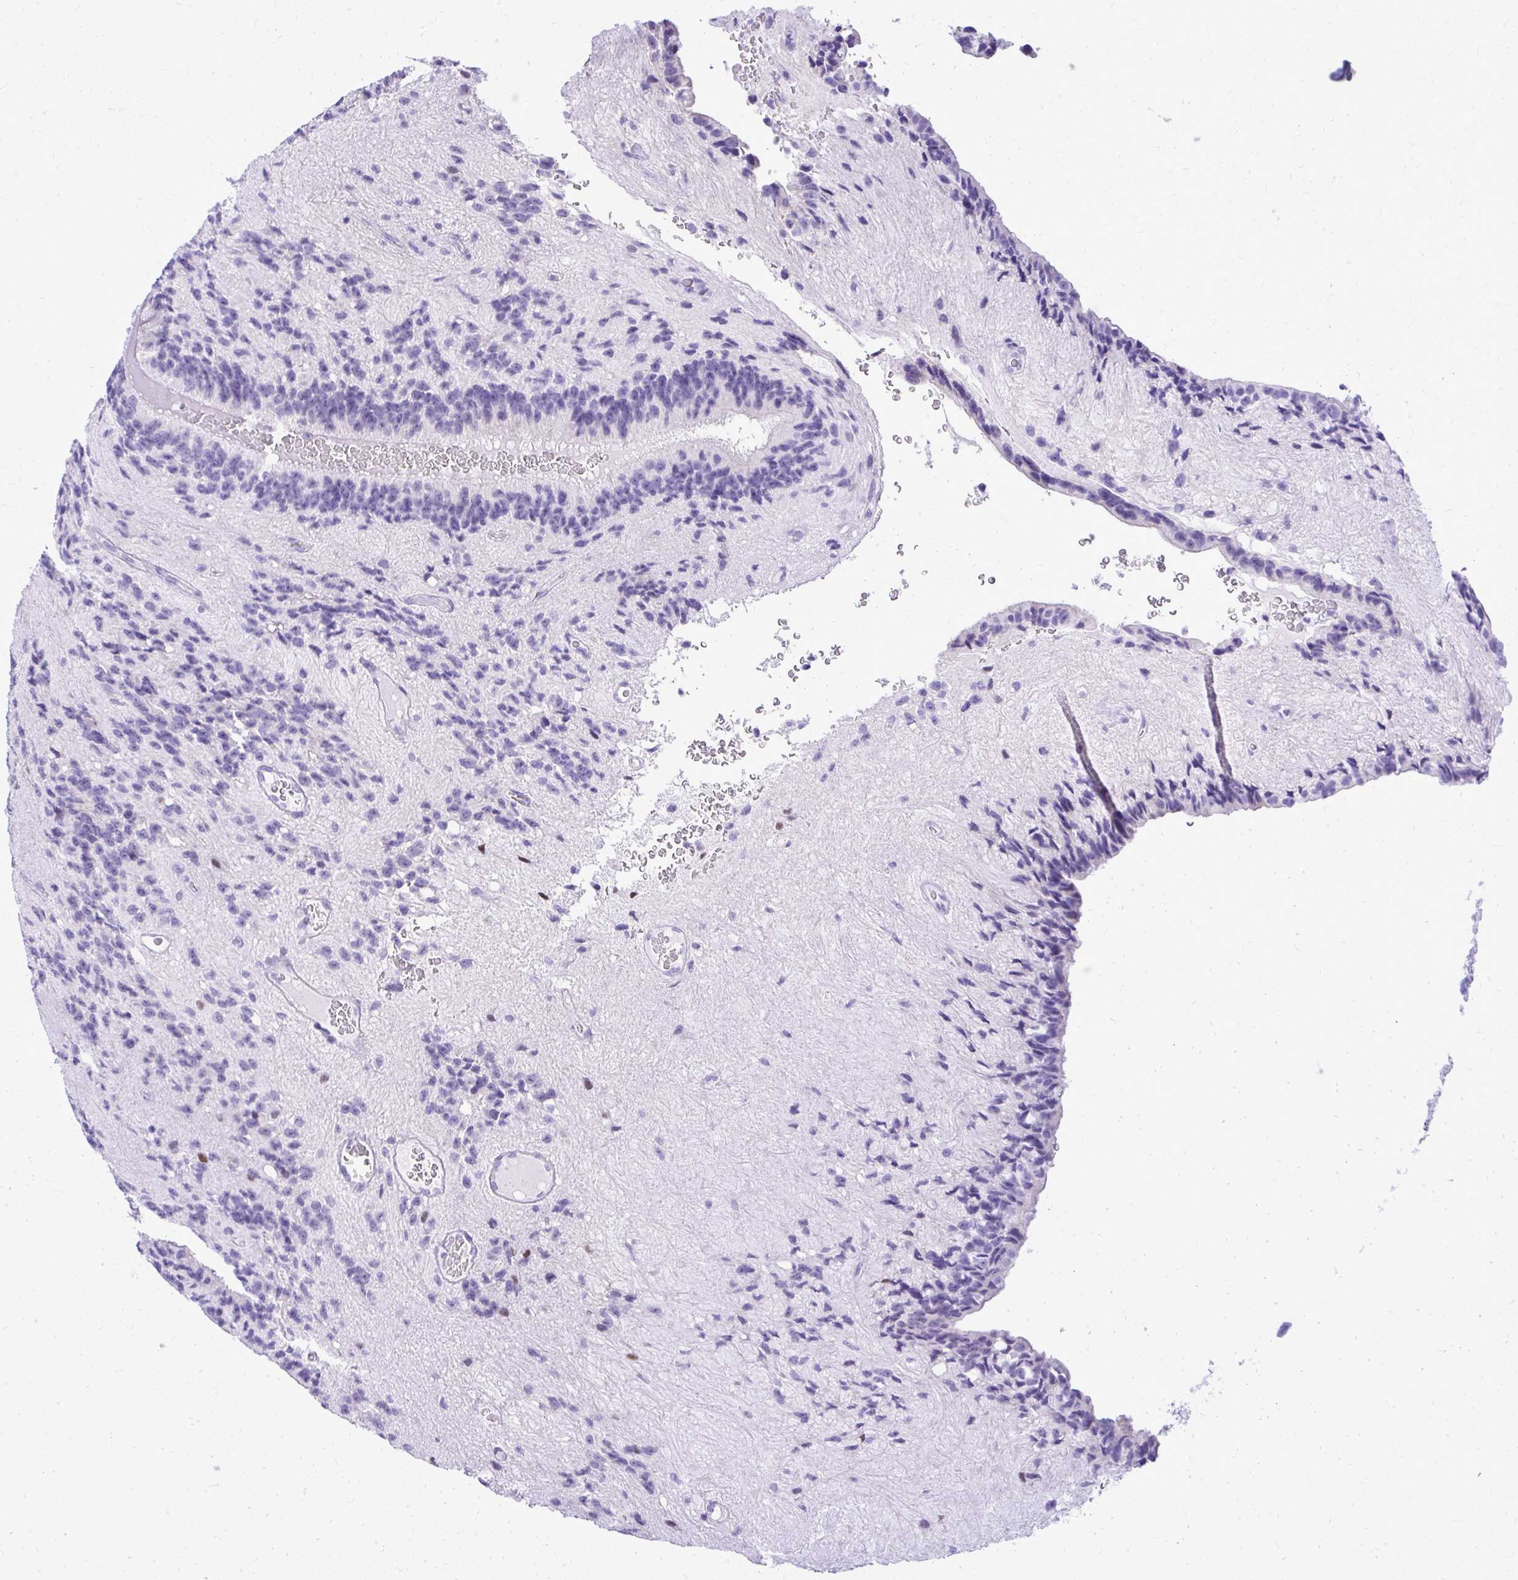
{"staining": {"intensity": "negative", "quantity": "none", "location": "none"}, "tissue": "glioma", "cell_type": "Tumor cells", "image_type": "cancer", "snomed": [{"axis": "morphology", "description": "Glioma, malignant, Low grade"}, {"axis": "topography", "description": "Brain"}], "caption": "DAB (3,3'-diaminobenzidine) immunohistochemical staining of glioma demonstrates no significant positivity in tumor cells.", "gene": "RALYL", "patient": {"sex": "male", "age": 31}}